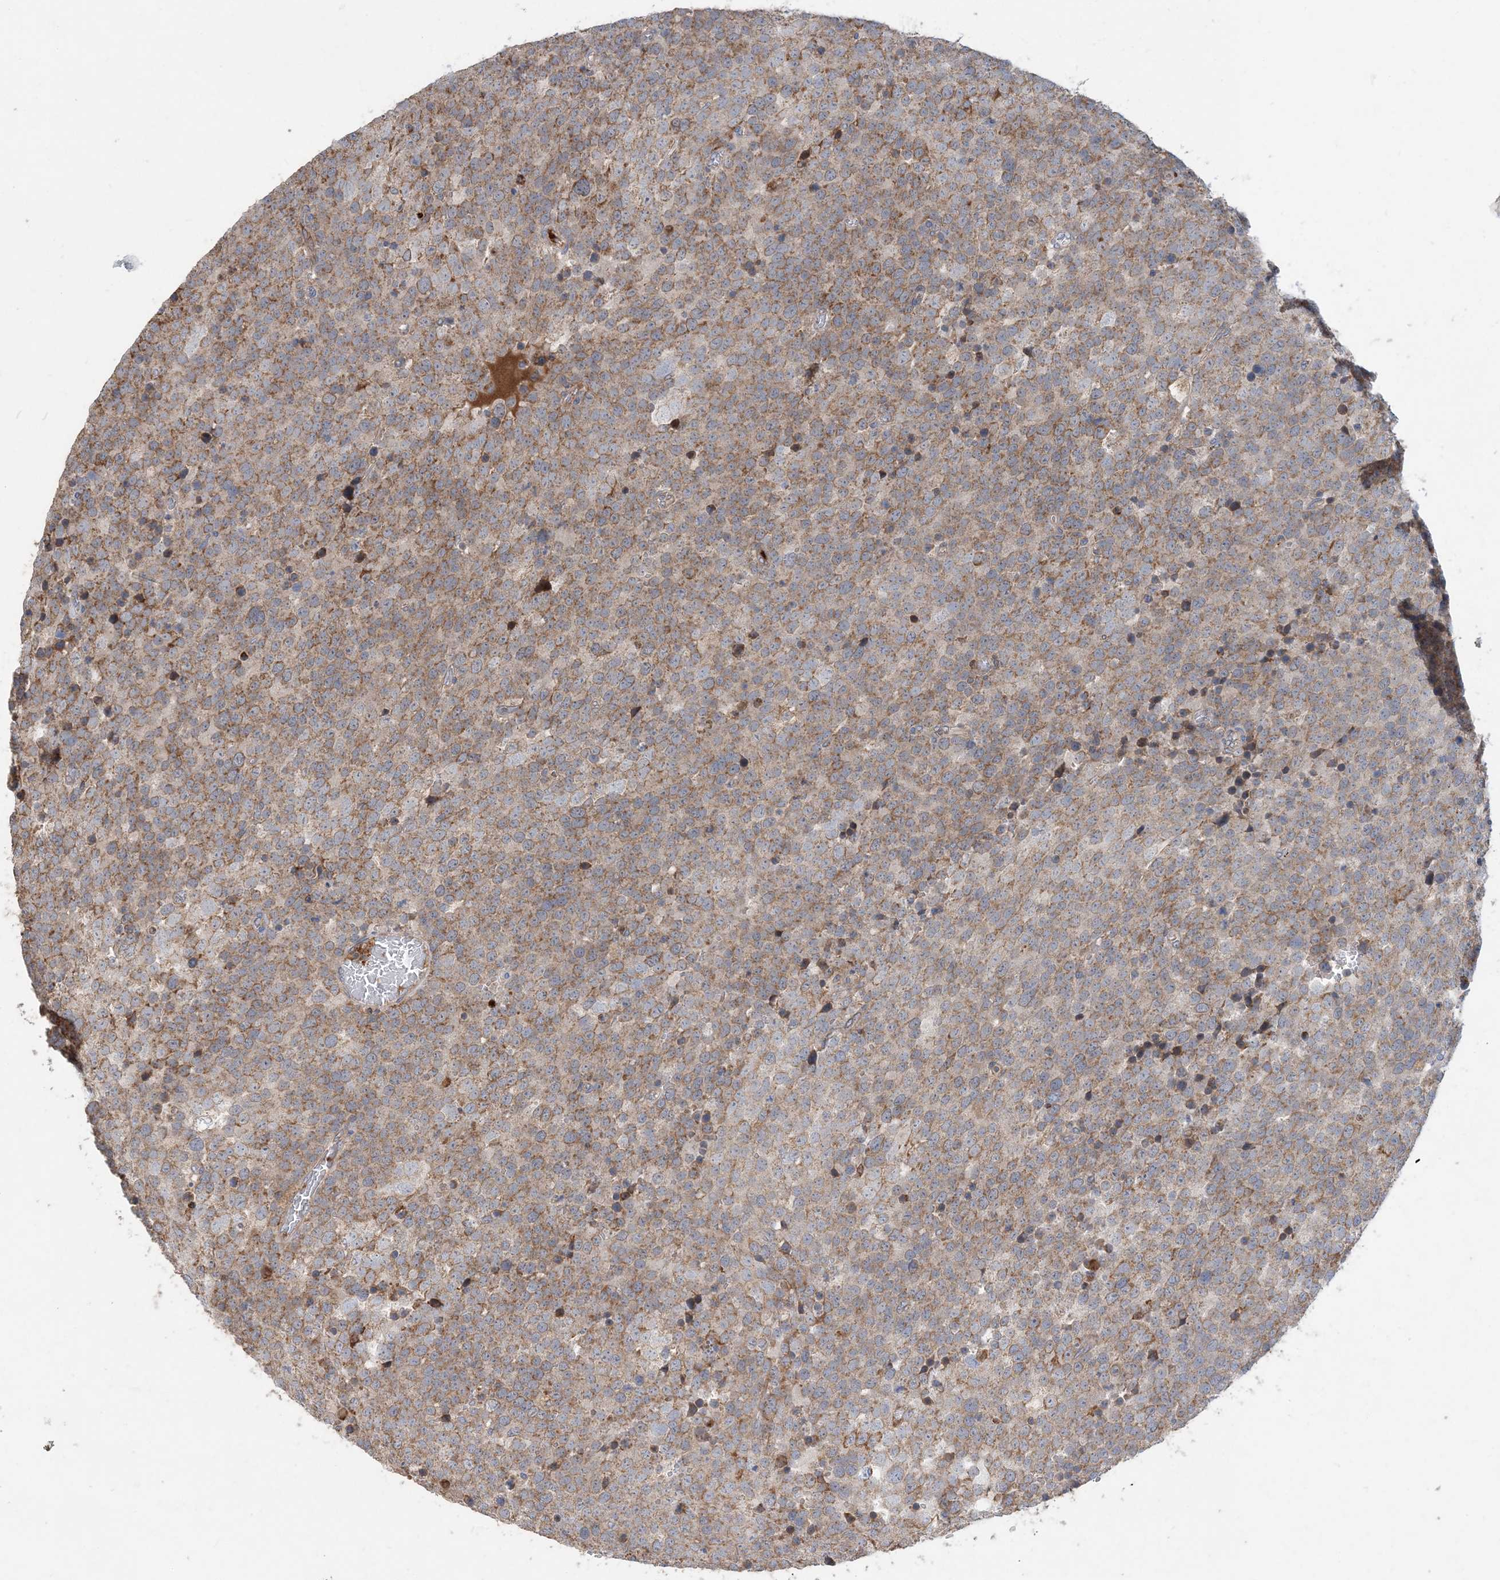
{"staining": {"intensity": "moderate", "quantity": ">75%", "location": "cytoplasmic/membranous"}, "tissue": "testis cancer", "cell_type": "Tumor cells", "image_type": "cancer", "snomed": [{"axis": "morphology", "description": "Seminoma, NOS"}, {"axis": "topography", "description": "Testis"}], "caption": "Seminoma (testis) stained with IHC displays moderate cytoplasmic/membranous expression in approximately >75% of tumor cells.", "gene": "ECHDC1", "patient": {"sex": "male", "age": 71}}